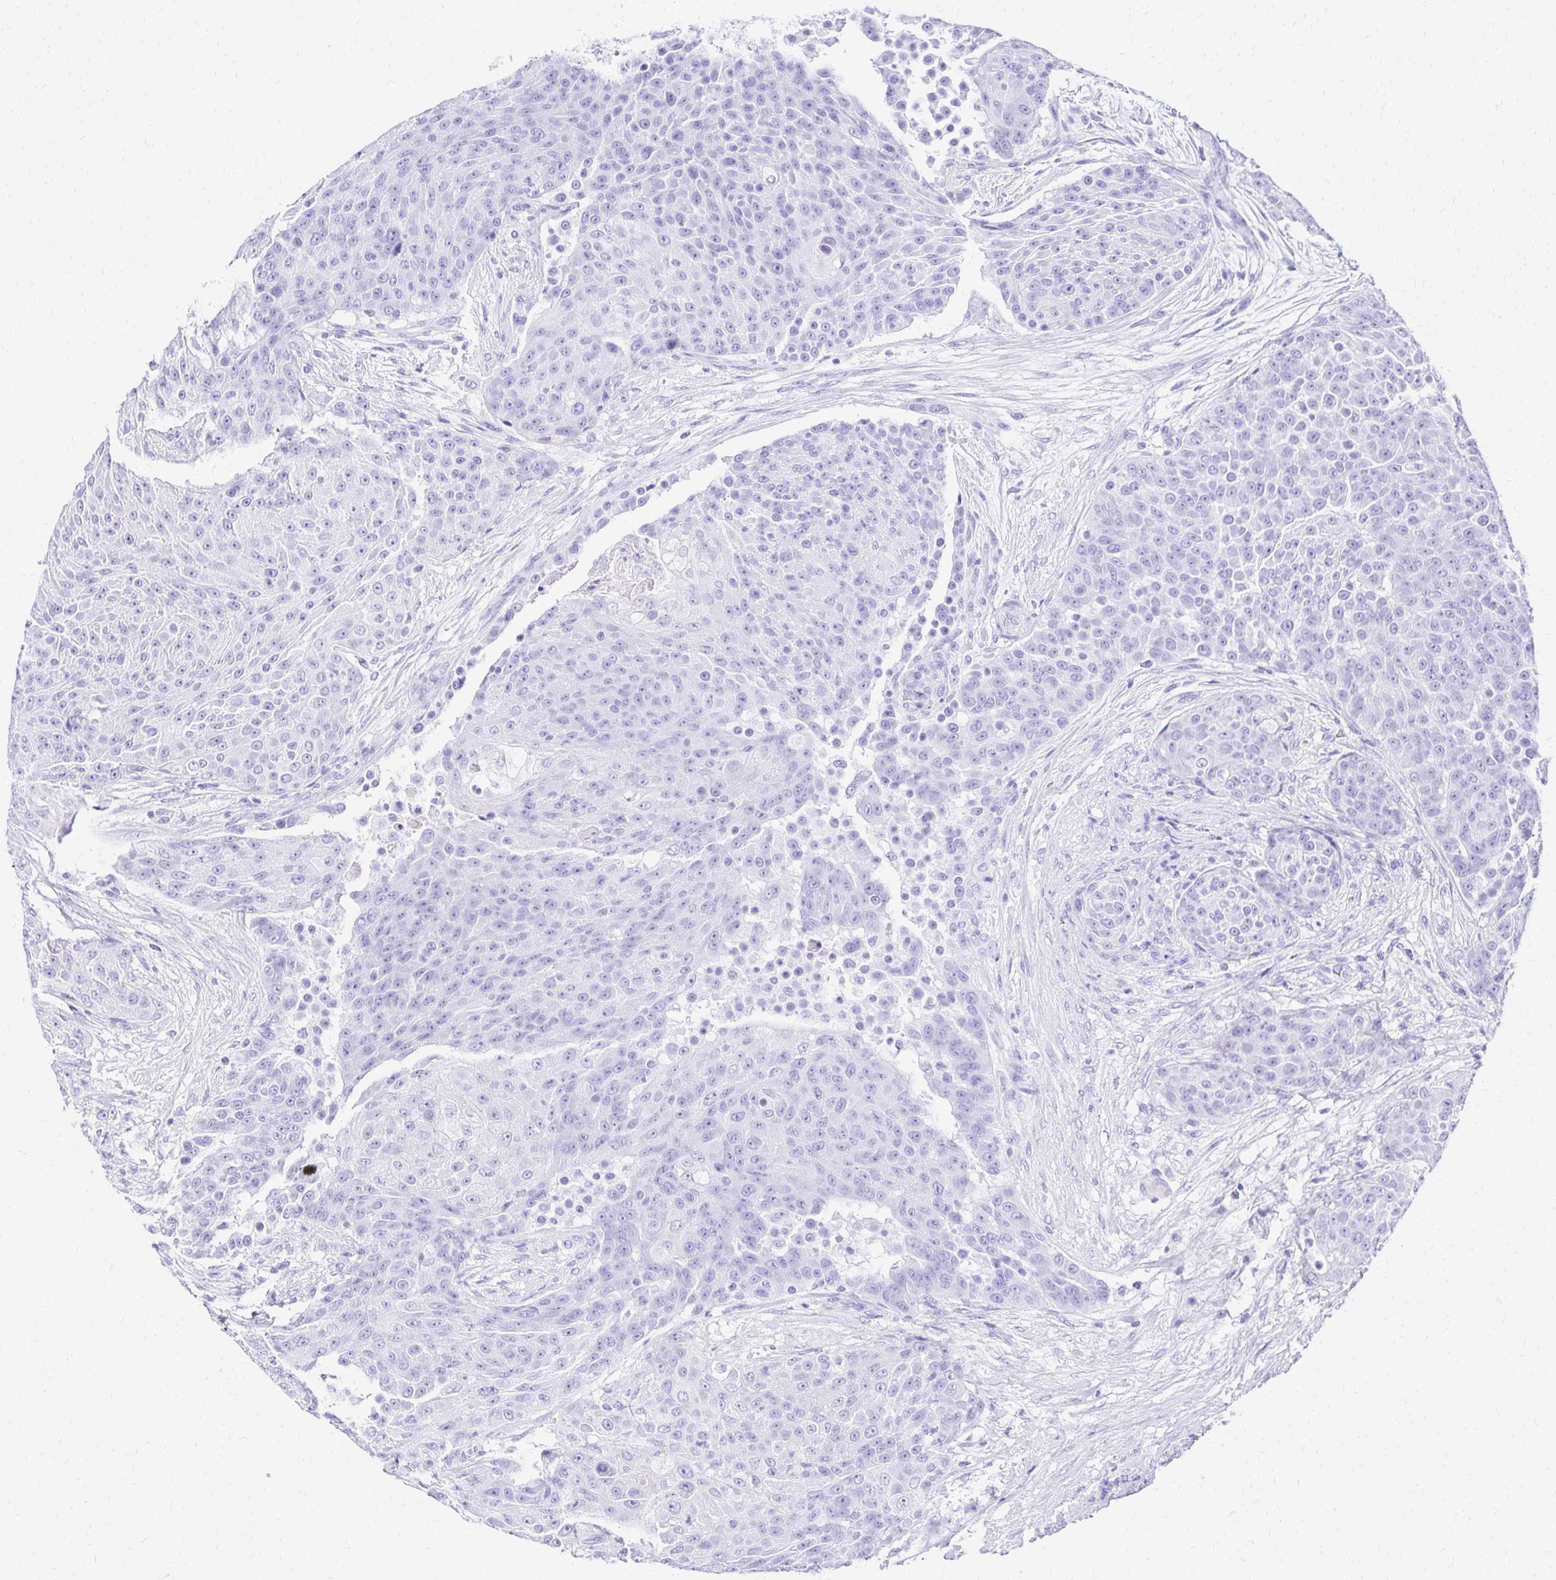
{"staining": {"intensity": "negative", "quantity": "none", "location": "none"}, "tissue": "urothelial cancer", "cell_type": "Tumor cells", "image_type": "cancer", "snomed": [{"axis": "morphology", "description": "Urothelial carcinoma, High grade"}, {"axis": "topography", "description": "Urinary bladder"}], "caption": "Human urothelial cancer stained for a protein using IHC exhibits no expression in tumor cells.", "gene": "S100G", "patient": {"sex": "female", "age": 63}}